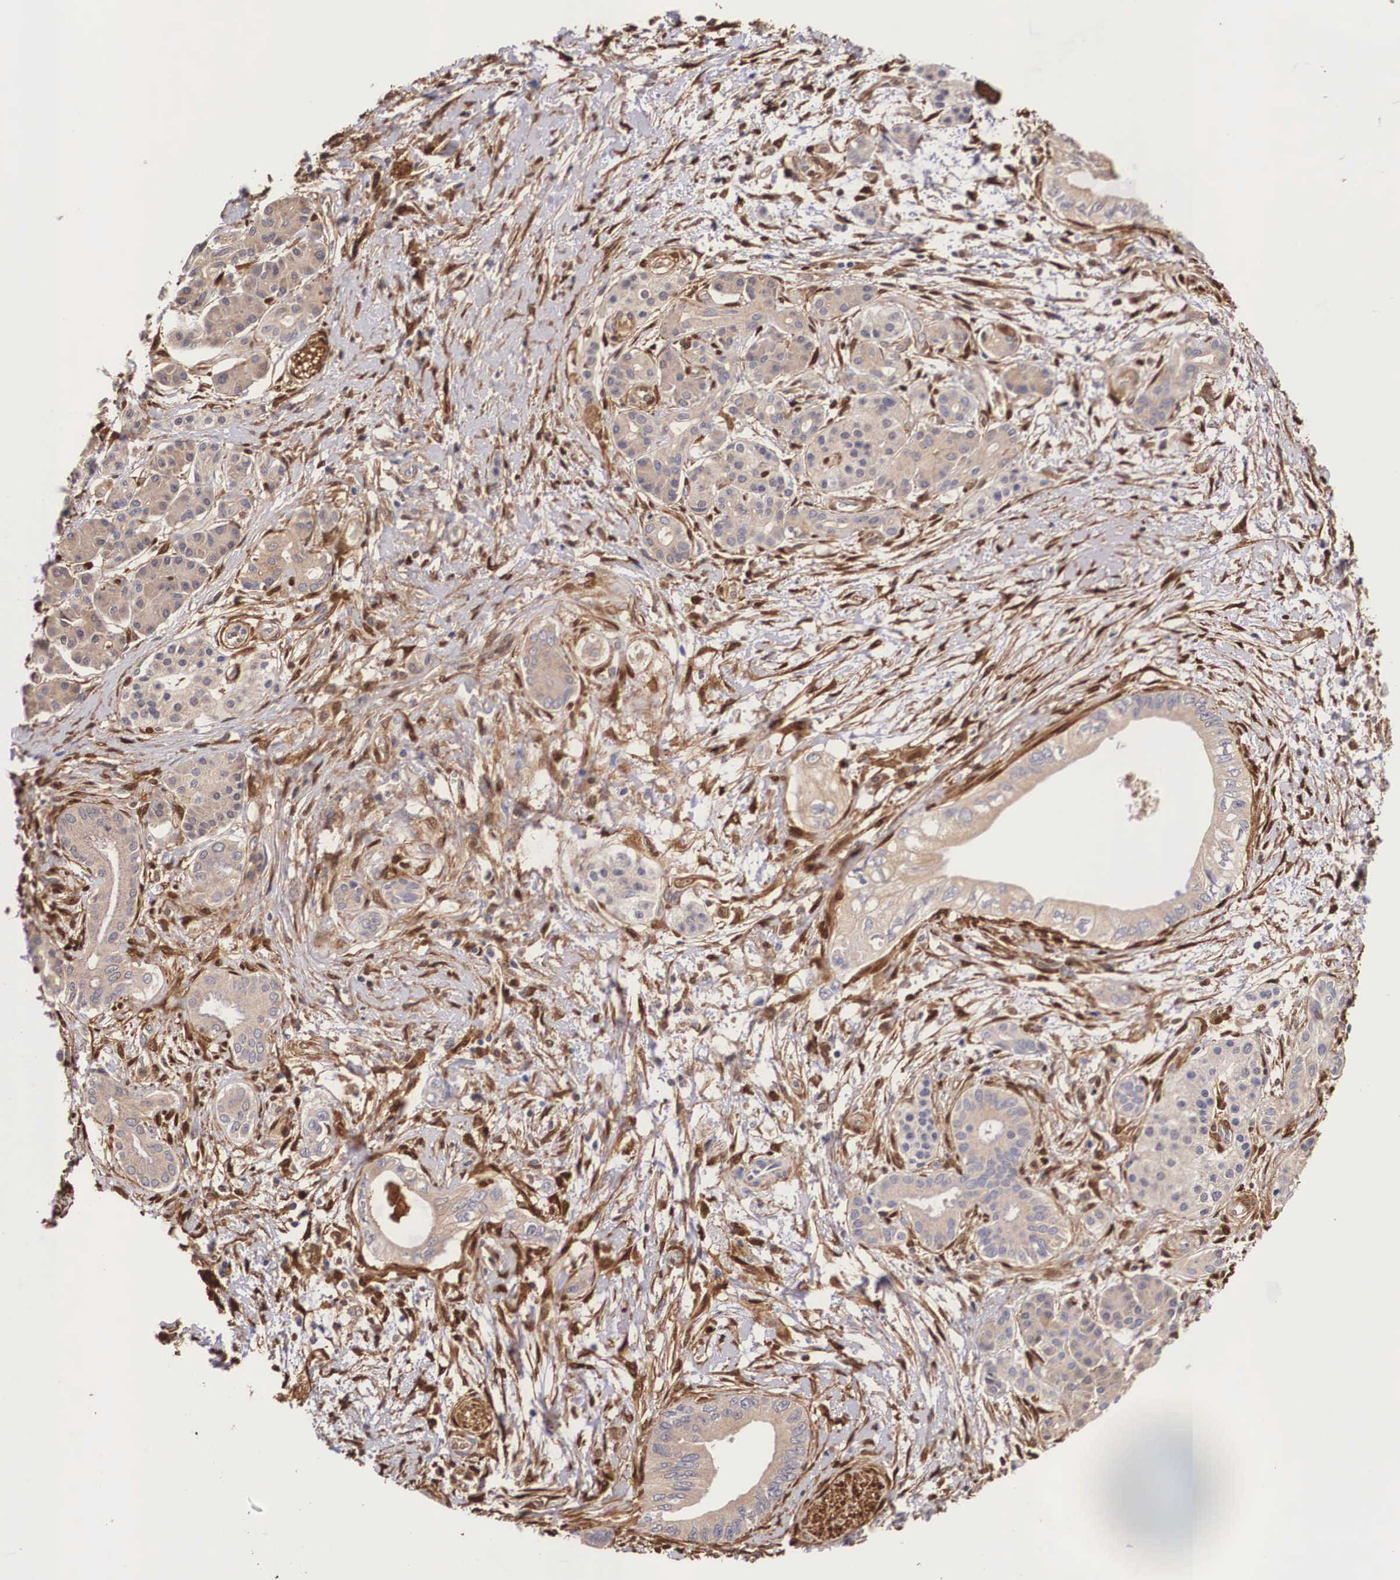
{"staining": {"intensity": "weak", "quantity": "<25%", "location": "cytoplasmic/membranous"}, "tissue": "pancreatic cancer", "cell_type": "Tumor cells", "image_type": "cancer", "snomed": [{"axis": "morphology", "description": "Adenocarcinoma, NOS"}, {"axis": "topography", "description": "Pancreas"}], "caption": "The micrograph demonstrates no staining of tumor cells in pancreatic cancer.", "gene": "LGALS1", "patient": {"sex": "female", "age": 66}}